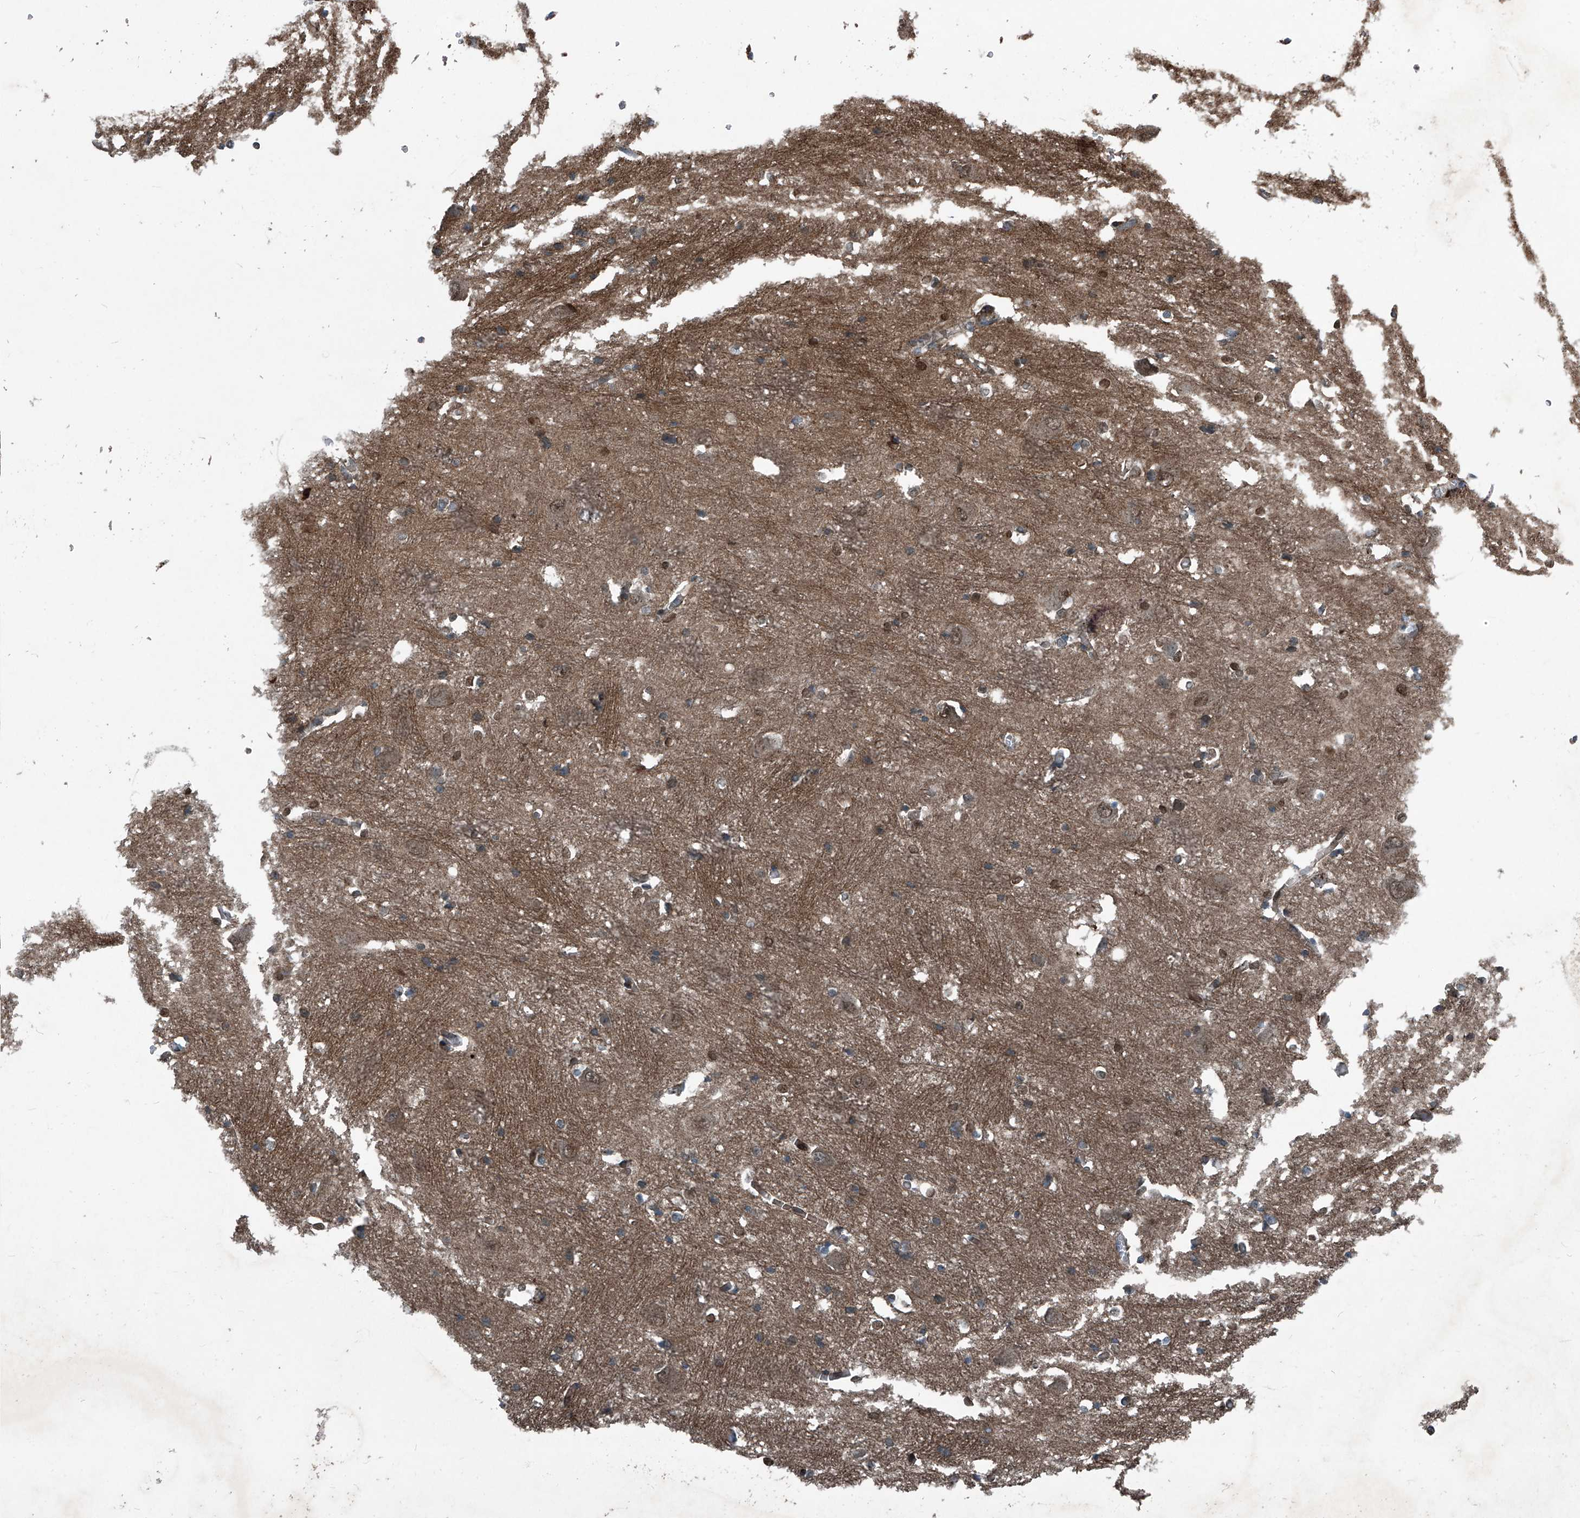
{"staining": {"intensity": "moderate", "quantity": "<25%", "location": "cytoplasmic/membranous,nuclear"}, "tissue": "caudate", "cell_type": "Glial cells", "image_type": "normal", "snomed": [{"axis": "morphology", "description": "Normal tissue, NOS"}, {"axis": "topography", "description": "Lateral ventricle wall"}], "caption": "A brown stain shows moderate cytoplasmic/membranous,nuclear staining of a protein in glial cells of normal caudate.", "gene": "SENP2", "patient": {"sex": "male", "age": 37}}